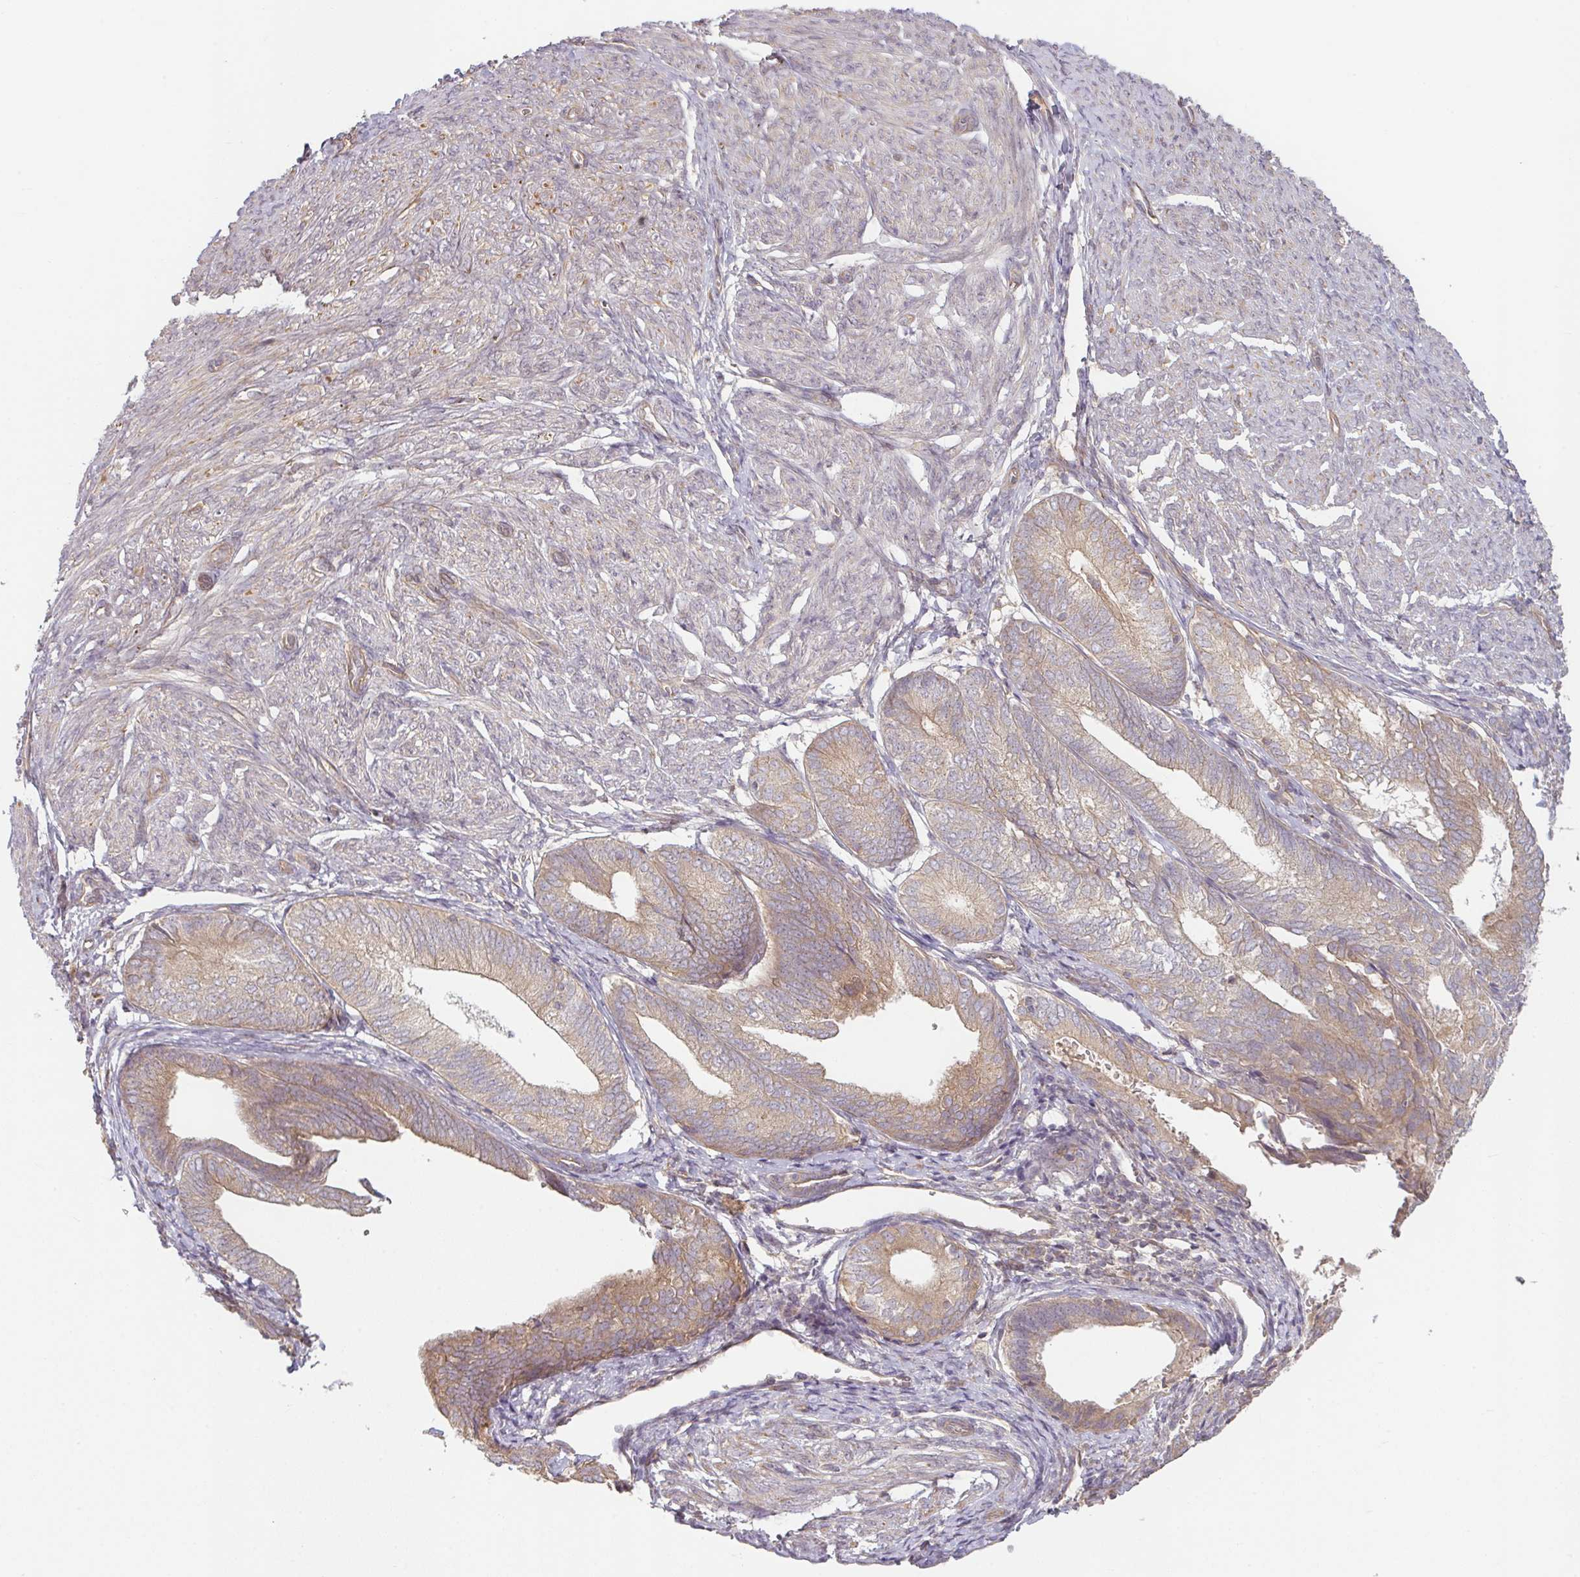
{"staining": {"intensity": "moderate", "quantity": "<25%", "location": "cytoplasmic/membranous"}, "tissue": "endometrial cancer", "cell_type": "Tumor cells", "image_type": "cancer", "snomed": [{"axis": "morphology", "description": "Adenocarcinoma, NOS"}, {"axis": "topography", "description": "Endometrium"}], "caption": "Human adenocarcinoma (endometrial) stained with a protein marker exhibits moderate staining in tumor cells.", "gene": "RNF31", "patient": {"sex": "female", "age": 87}}